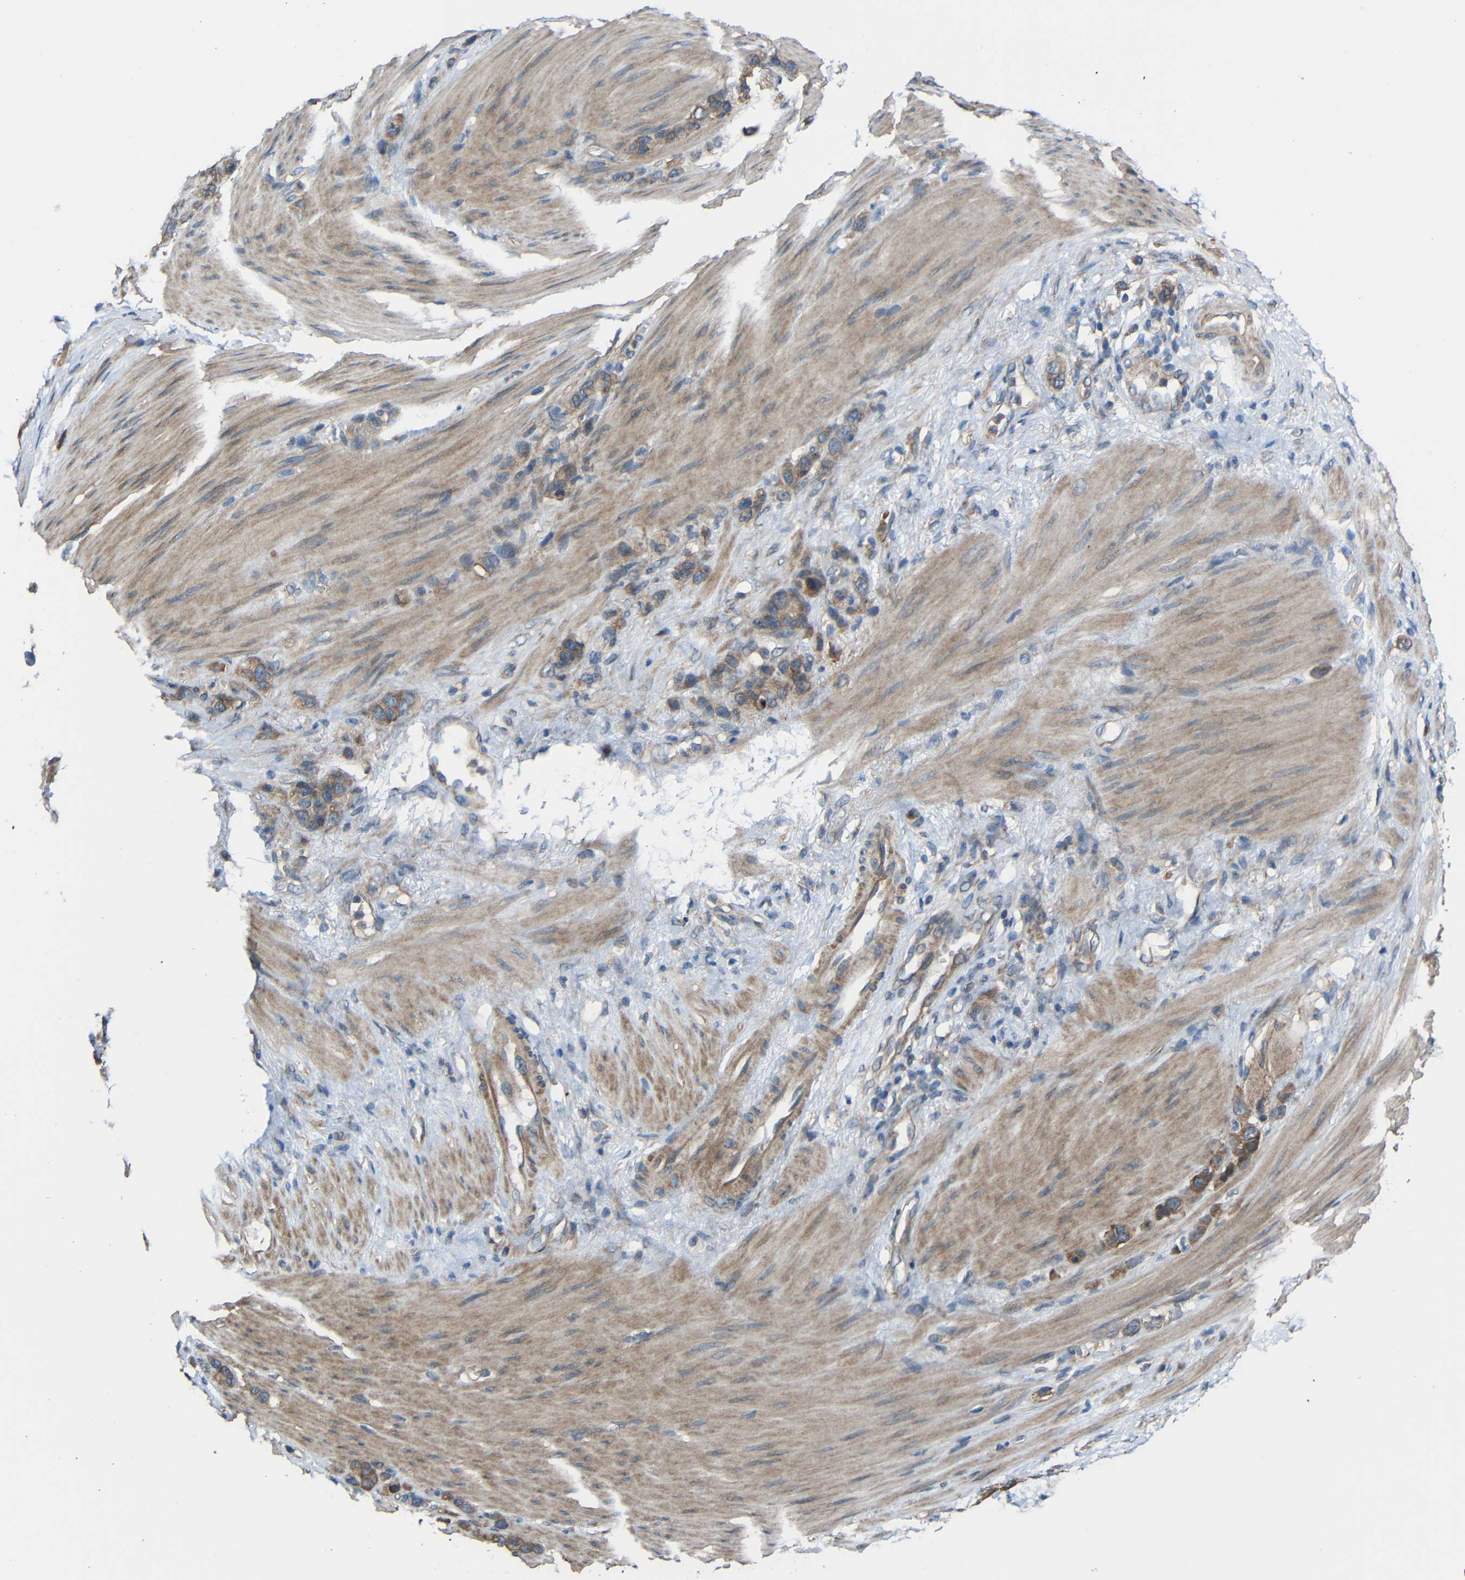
{"staining": {"intensity": "moderate", "quantity": "25%-75%", "location": "cytoplasmic/membranous"}, "tissue": "stomach cancer", "cell_type": "Tumor cells", "image_type": "cancer", "snomed": [{"axis": "morphology", "description": "Adenocarcinoma, NOS"}, {"axis": "morphology", "description": "Adenocarcinoma, High grade"}, {"axis": "topography", "description": "Stomach, upper"}, {"axis": "topography", "description": "Stomach, lower"}], "caption": "A brown stain shows moderate cytoplasmic/membranous expression of a protein in stomach adenocarcinoma tumor cells.", "gene": "CHST9", "patient": {"sex": "female", "age": 65}}